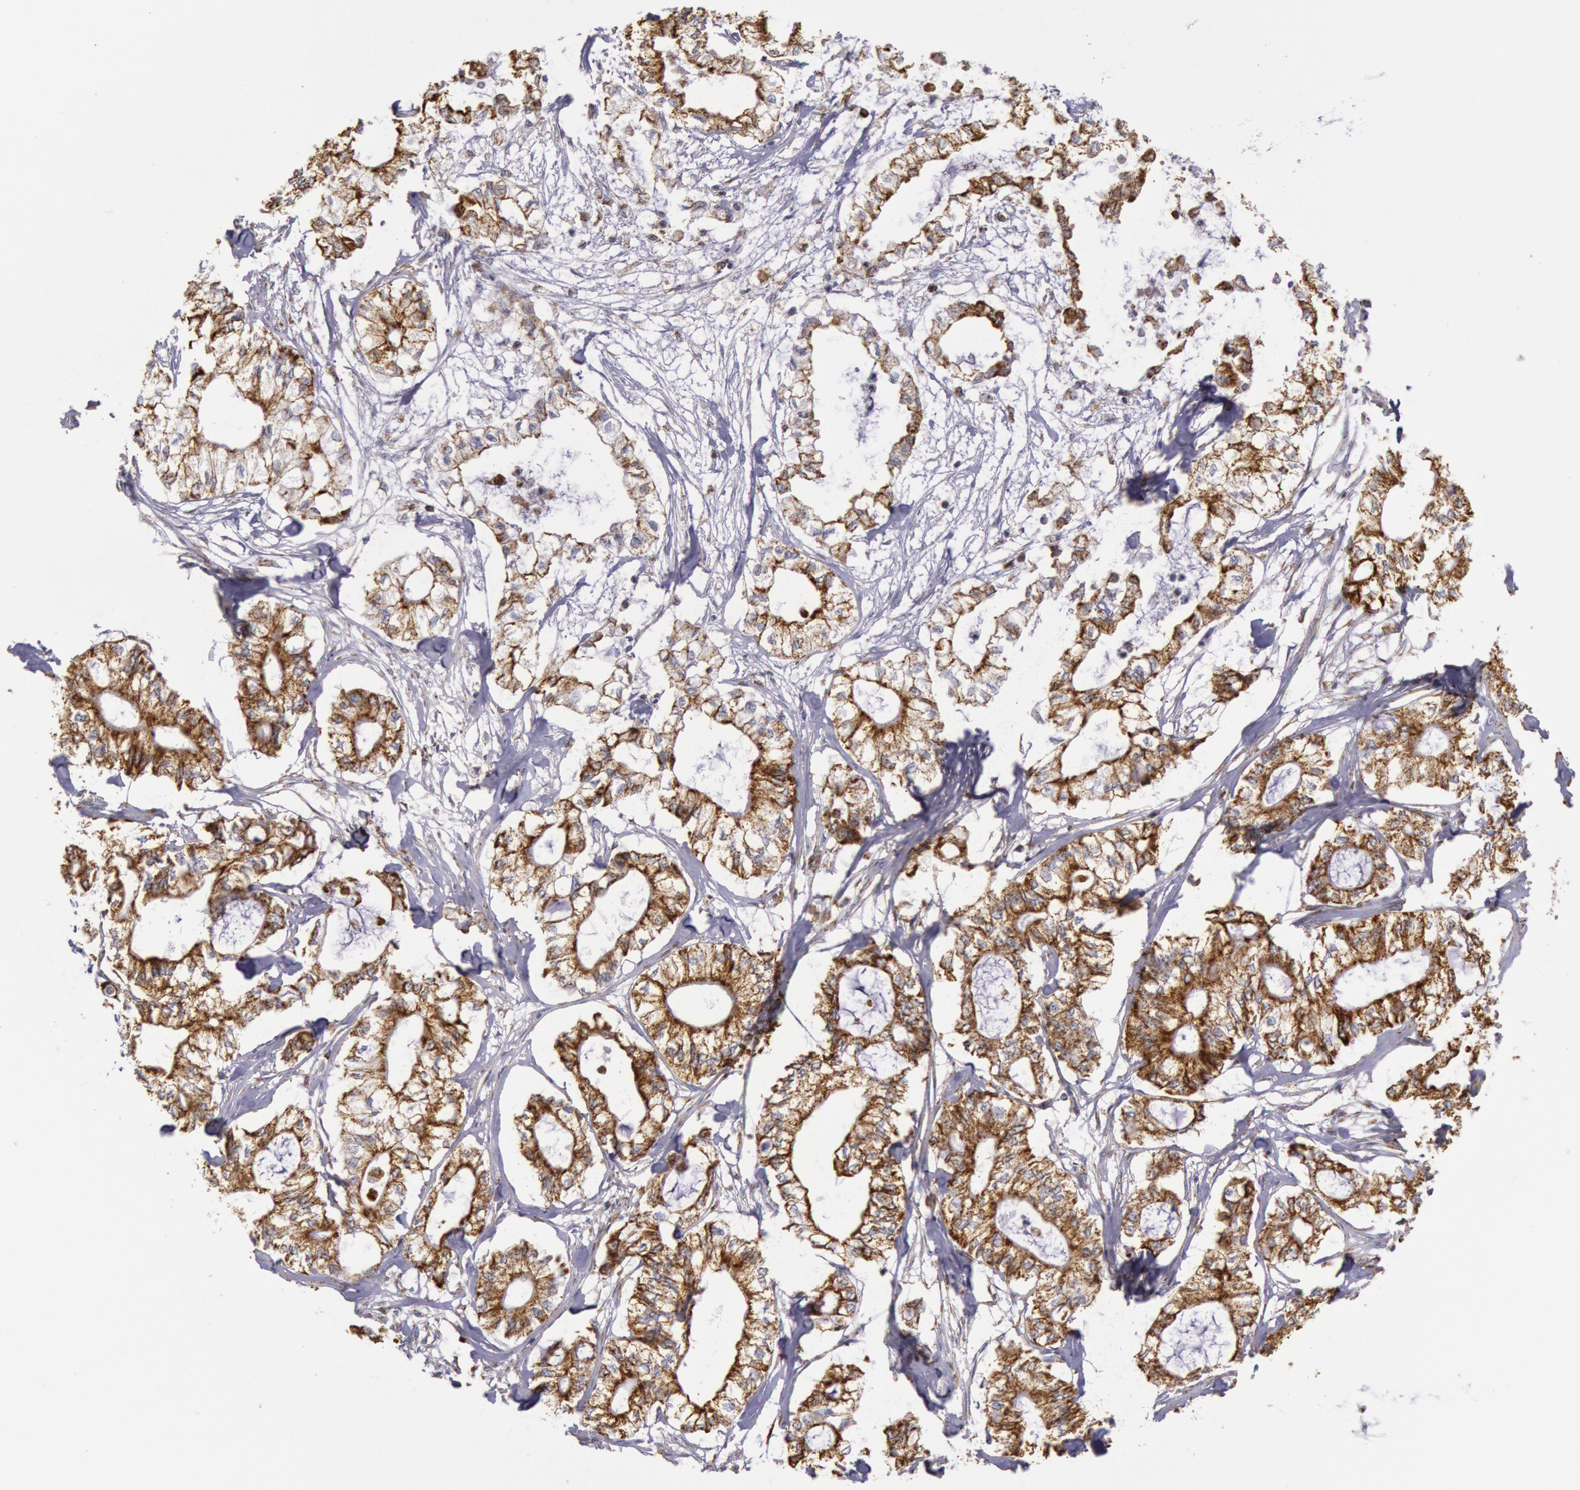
{"staining": {"intensity": "moderate", "quantity": ">75%", "location": "cytoplasmic/membranous"}, "tissue": "pancreatic cancer", "cell_type": "Tumor cells", "image_type": "cancer", "snomed": [{"axis": "morphology", "description": "Adenocarcinoma, NOS"}, {"axis": "topography", "description": "Pancreas"}], "caption": "Pancreatic adenocarcinoma tissue shows moderate cytoplasmic/membranous staining in approximately >75% of tumor cells", "gene": "CYC1", "patient": {"sex": "male", "age": 79}}